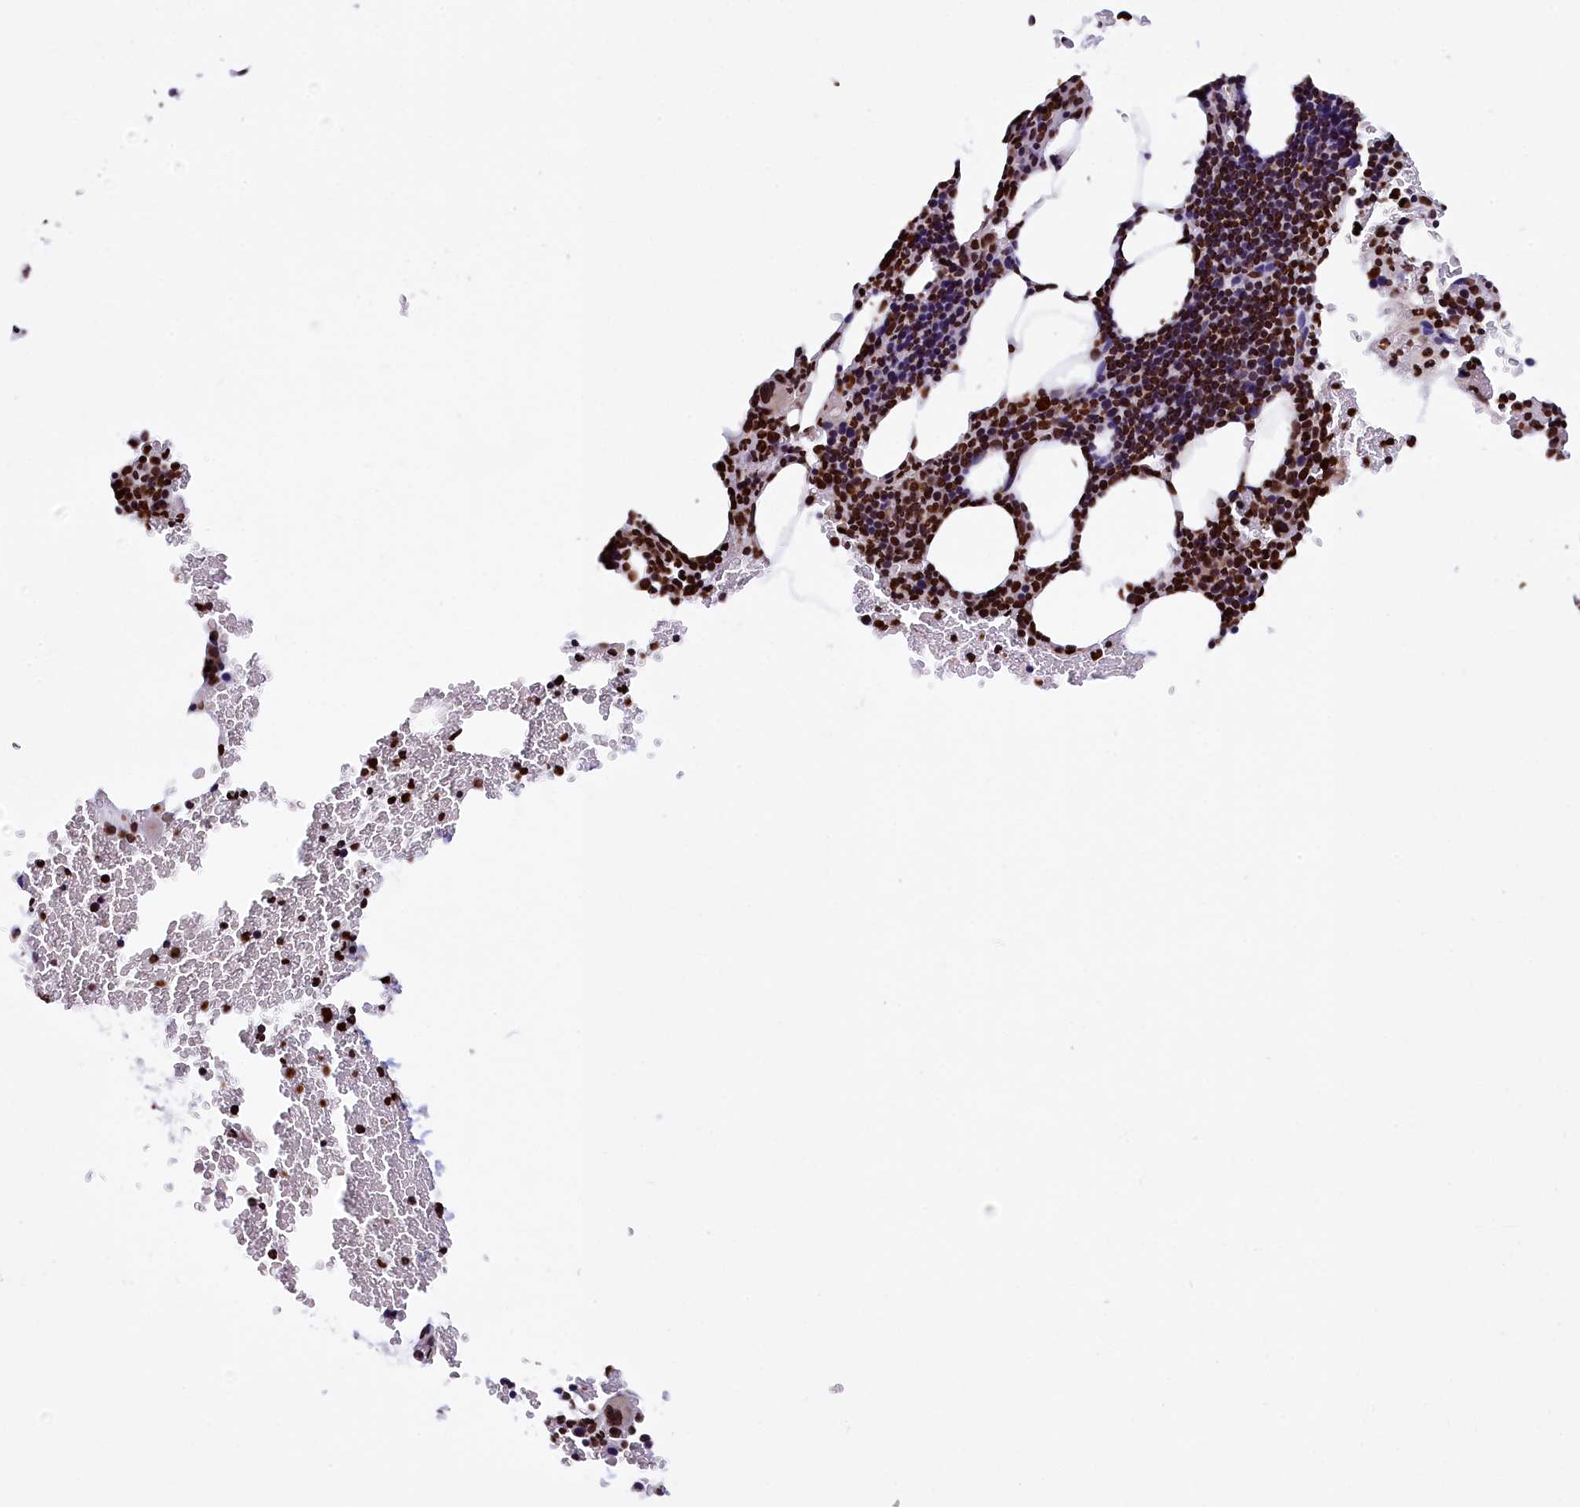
{"staining": {"intensity": "strong", "quantity": ">75%", "location": "nuclear"}, "tissue": "bone marrow", "cell_type": "Hematopoietic cells", "image_type": "normal", "snomed": [{"axis": "morphology", "description": "Normal tissue, NOS"}, {"axis": "topography", "description": "Bone marrow"}], "caption": "Immunohistochemistry of benign human bone marrow shows high levels of strong nuclear positivity in about >75% of hematopoietic cells.", "gene": "TIMM29", "patient": {"sex": "female", "age": 77}}